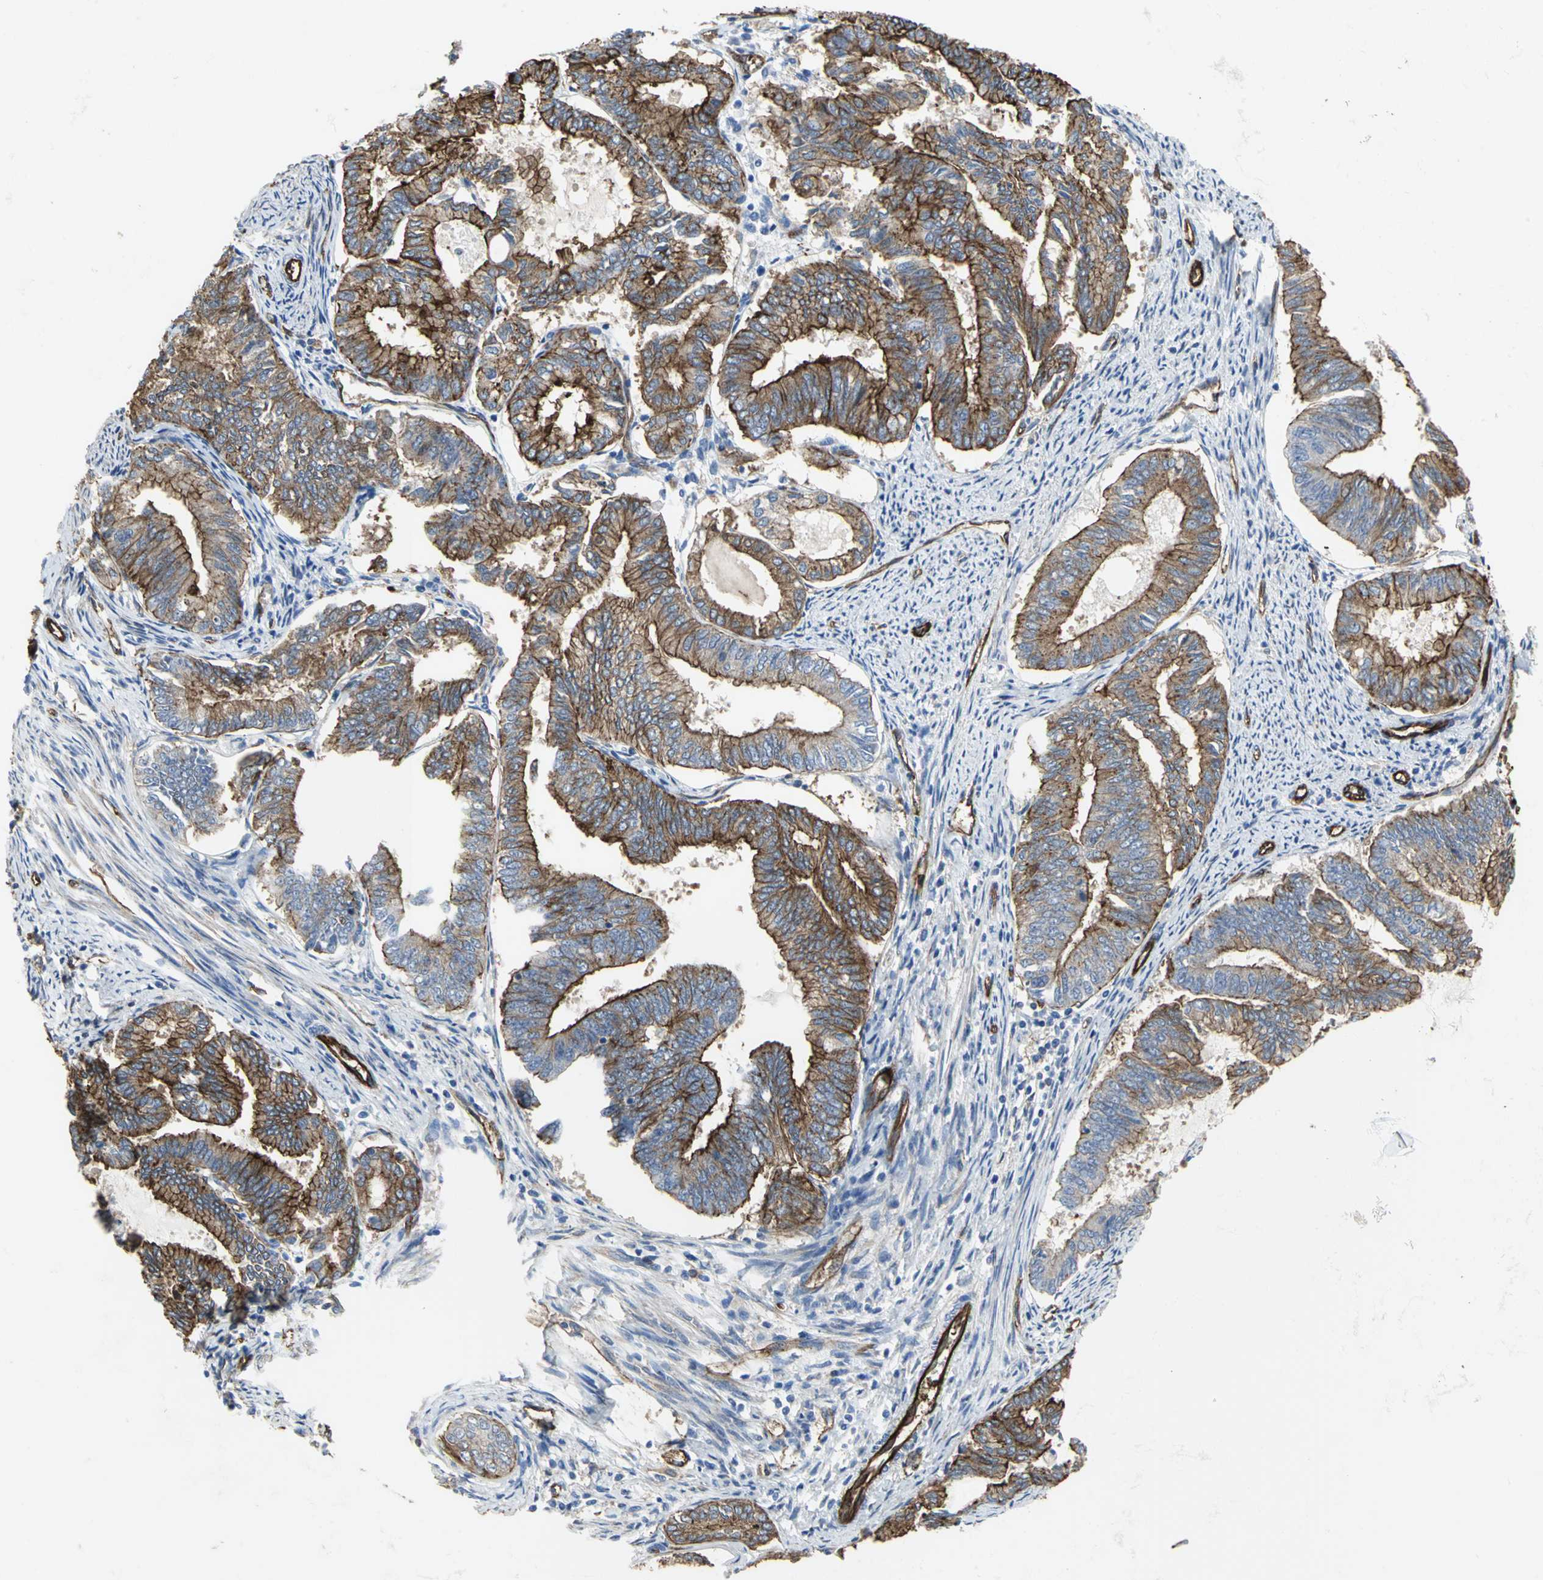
{"staining": {"intensity": "strong", "quantity": ">75%", "location": "cytoplasmic/membranous"}, "tissue": "endometrial cancer", "cell_type": "Tumor cells", "image_type": "cancer", "snomed": [{"axis": "morphology", "description": "Adenocarcinoma, NOS"}, {"axis": "topography", "description": "Endometrium"}], "caption": "Immunohistochemical staining of adenocarcinoma (endometrial) displays high levels of strong cytoplasmic/membranous protein staining in approximately >75% of tumor cells.", "gene": "FLNB", "patient": {"sex": "female", "age": 86}}